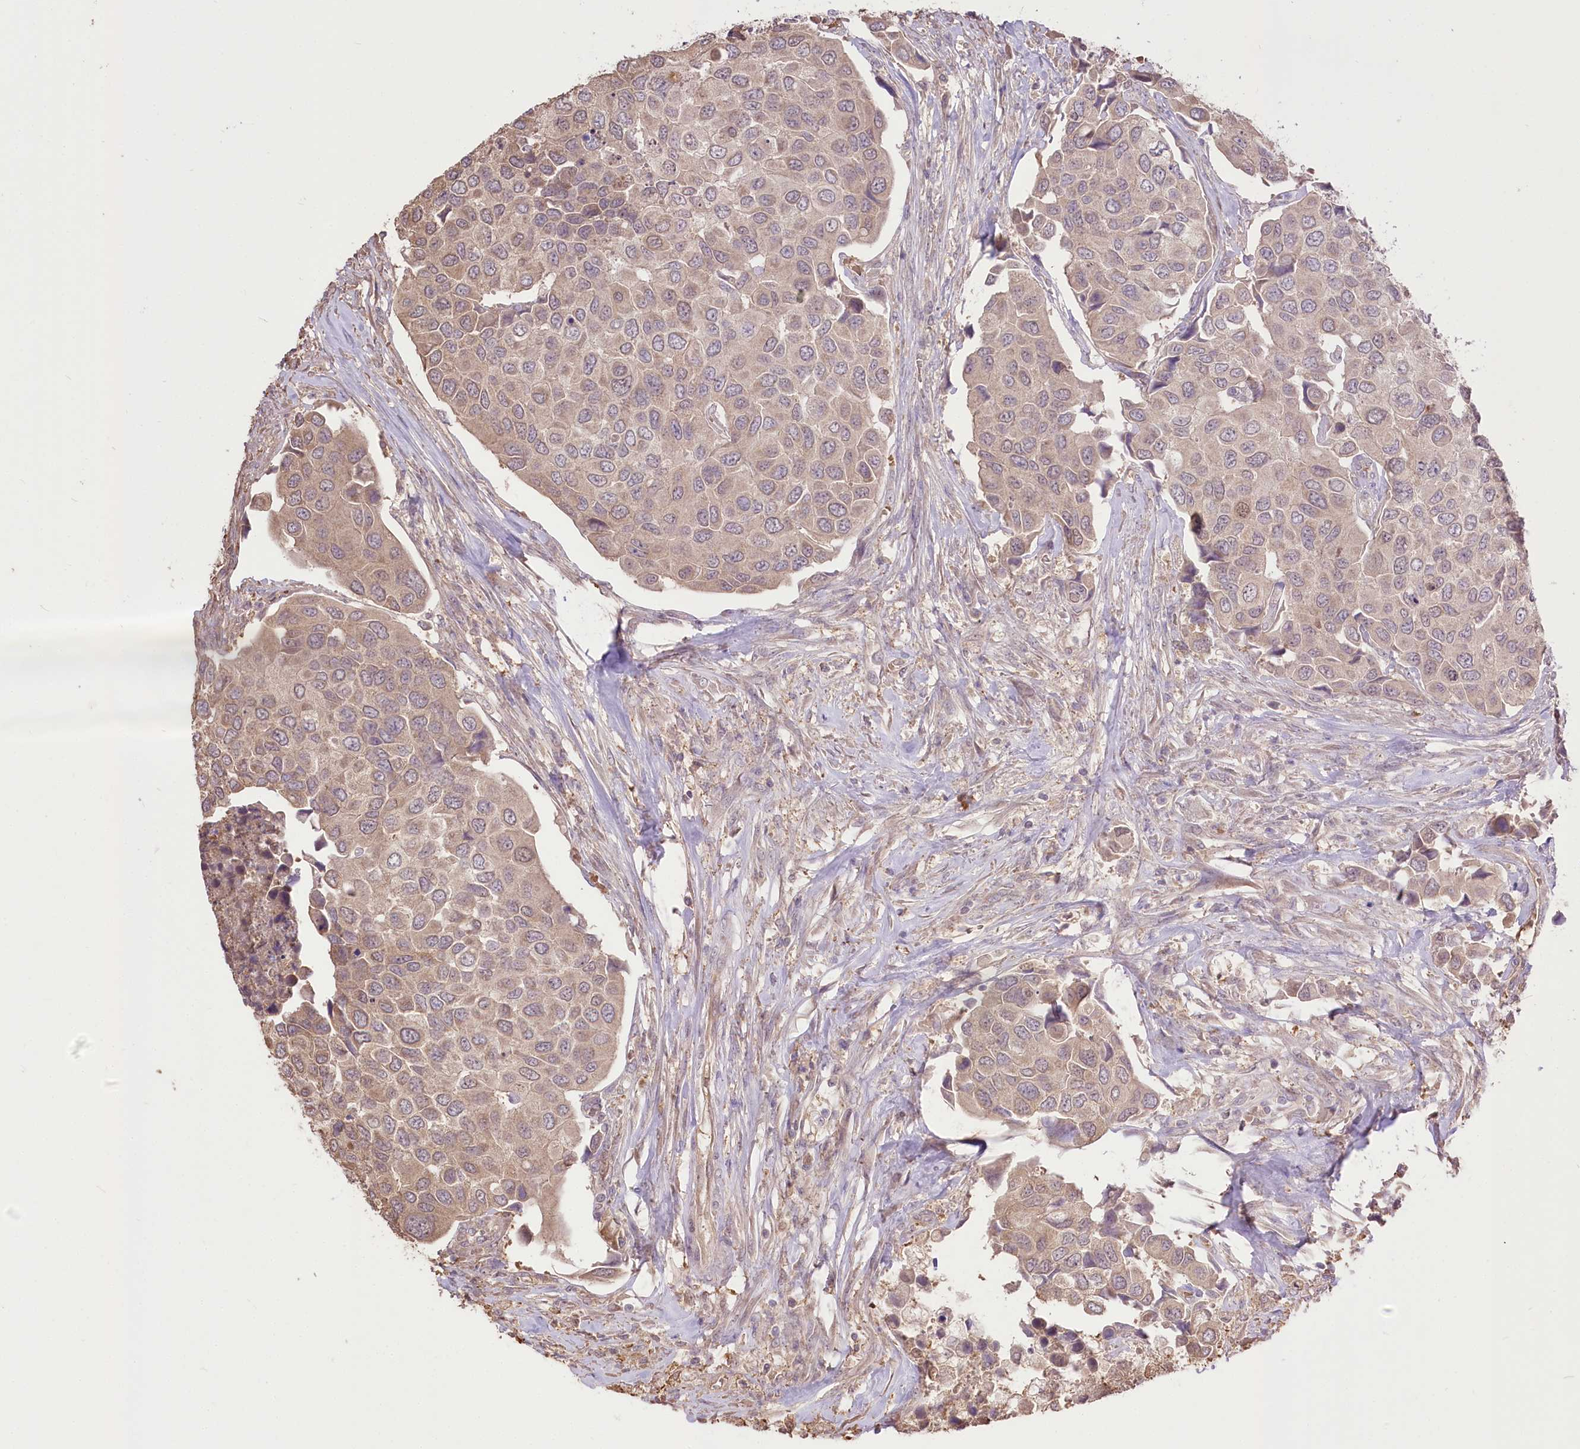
{"staining": {"intensity": "weak", "quantity": ">75%", "location": "cytoplasmic/membranous"}, "tissue": "urothelial cancer", "cell_type": "Tumor cells", "image_type": "cancer", "snomed": [{"axis": "morphology", "description": "Urothelial carcinoma, High grade"}, {"axis": "topography", "description": "Urinary bladder"}], "caption": "The immunohistochemical stain shows weak cytoplasmic/membranous expression in tumor cells of high-grade urothelial carcinoma tissue.", "gene": "R3HDM2", "patient": {"sex": "male", "age": 74}}